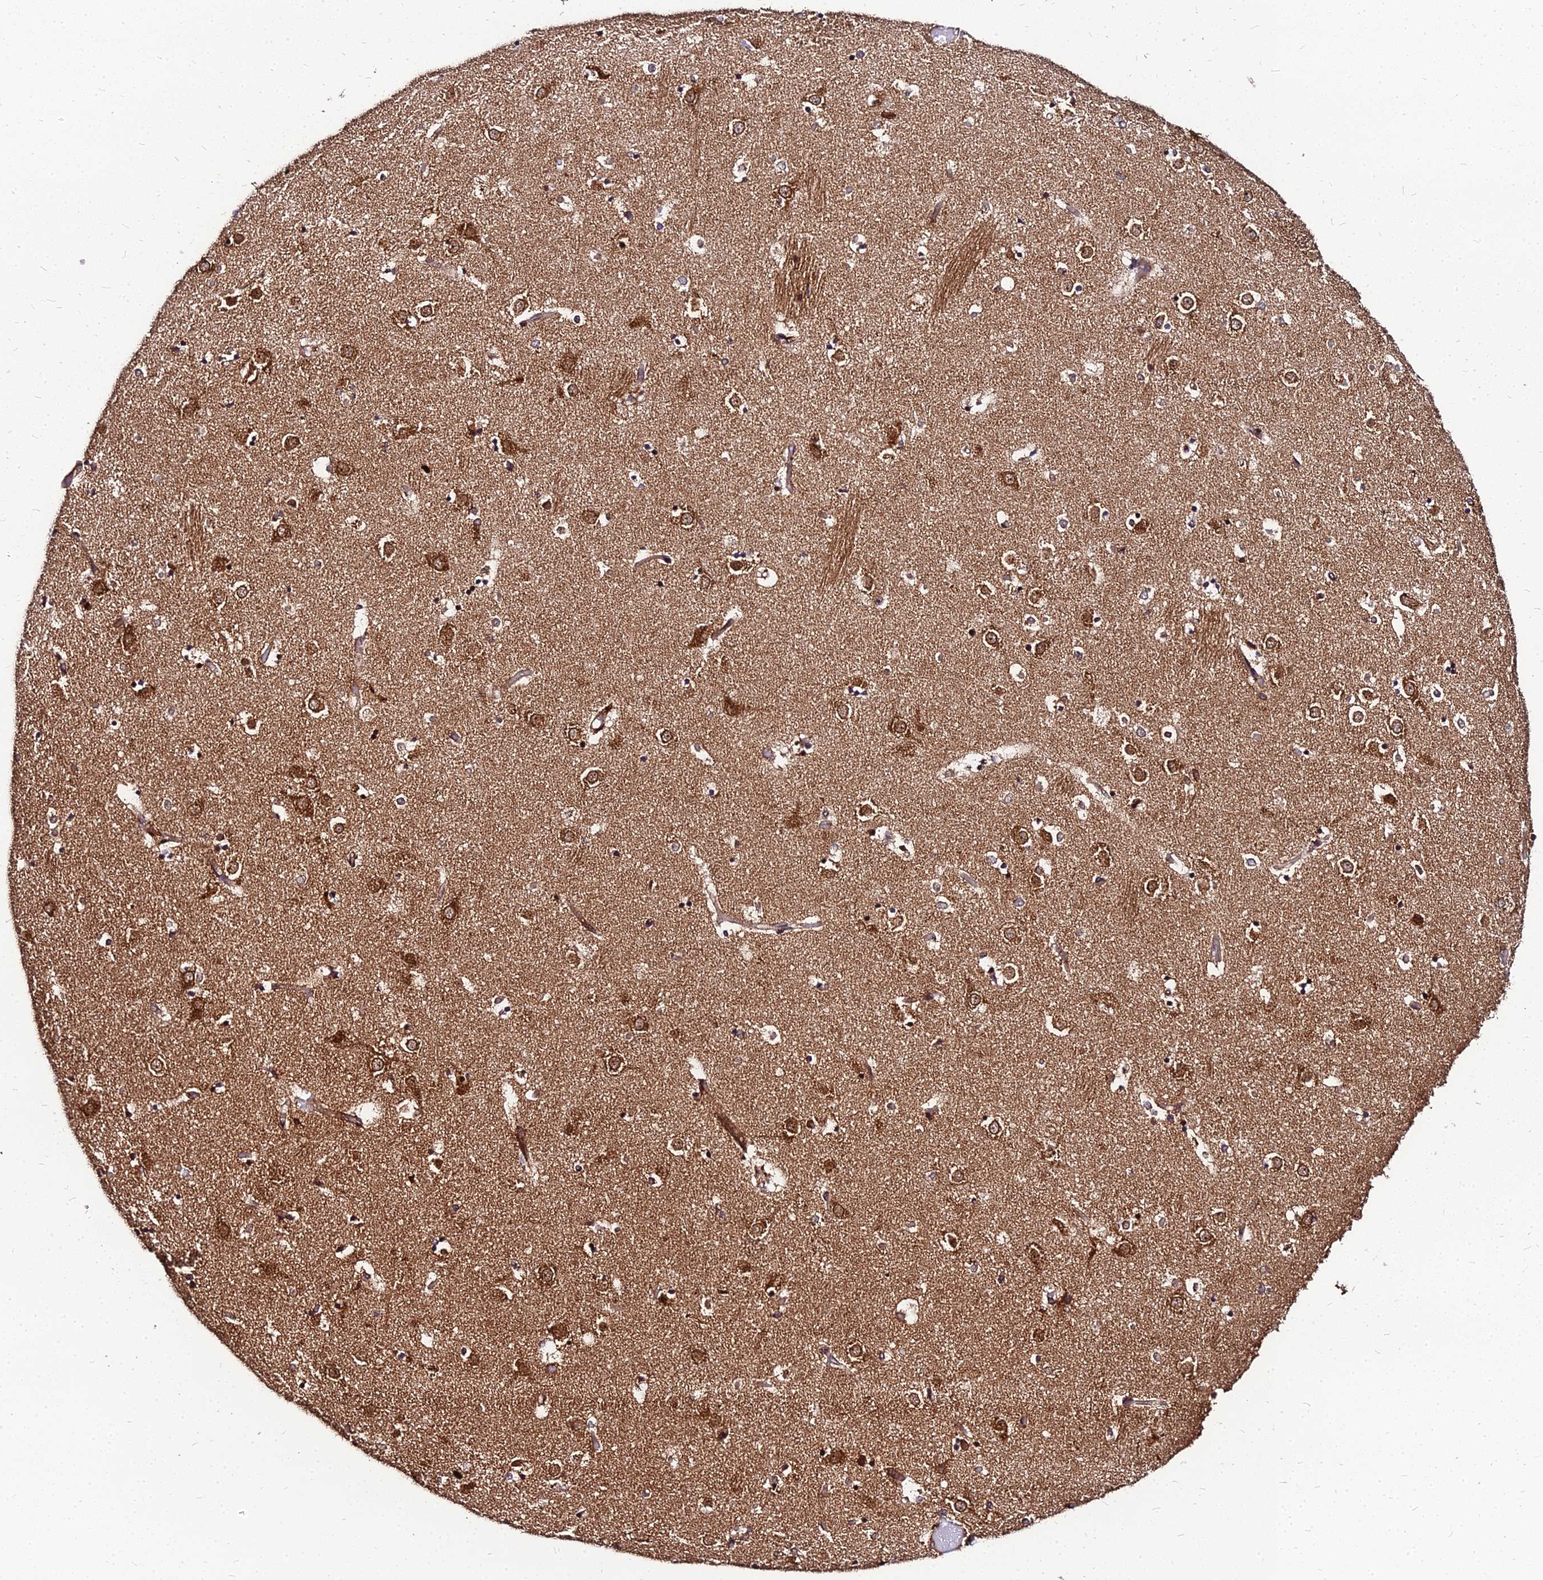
{"staining": {"intensity": "moderate", "quantity": ">75%", "location": "cytoplasmic/membranous,nuclear"}, "tissue": "caudate", "cell_type": "Glial cells", "image_type": "normal", "snomed": [{"axis": "morphology", "description": "Normal tissue, NOS"}, {"axis": "topography", "description": "Lateral ventricle wall"}], "caption": "This is a histology image of immunohistochemistry staining of benign caudate, which shows moderate staining in the cytoplasmic/membranous,nuclear of glial cells.", "gene": "PDE4D", "patient": {"sex": "female", "age": 52}}